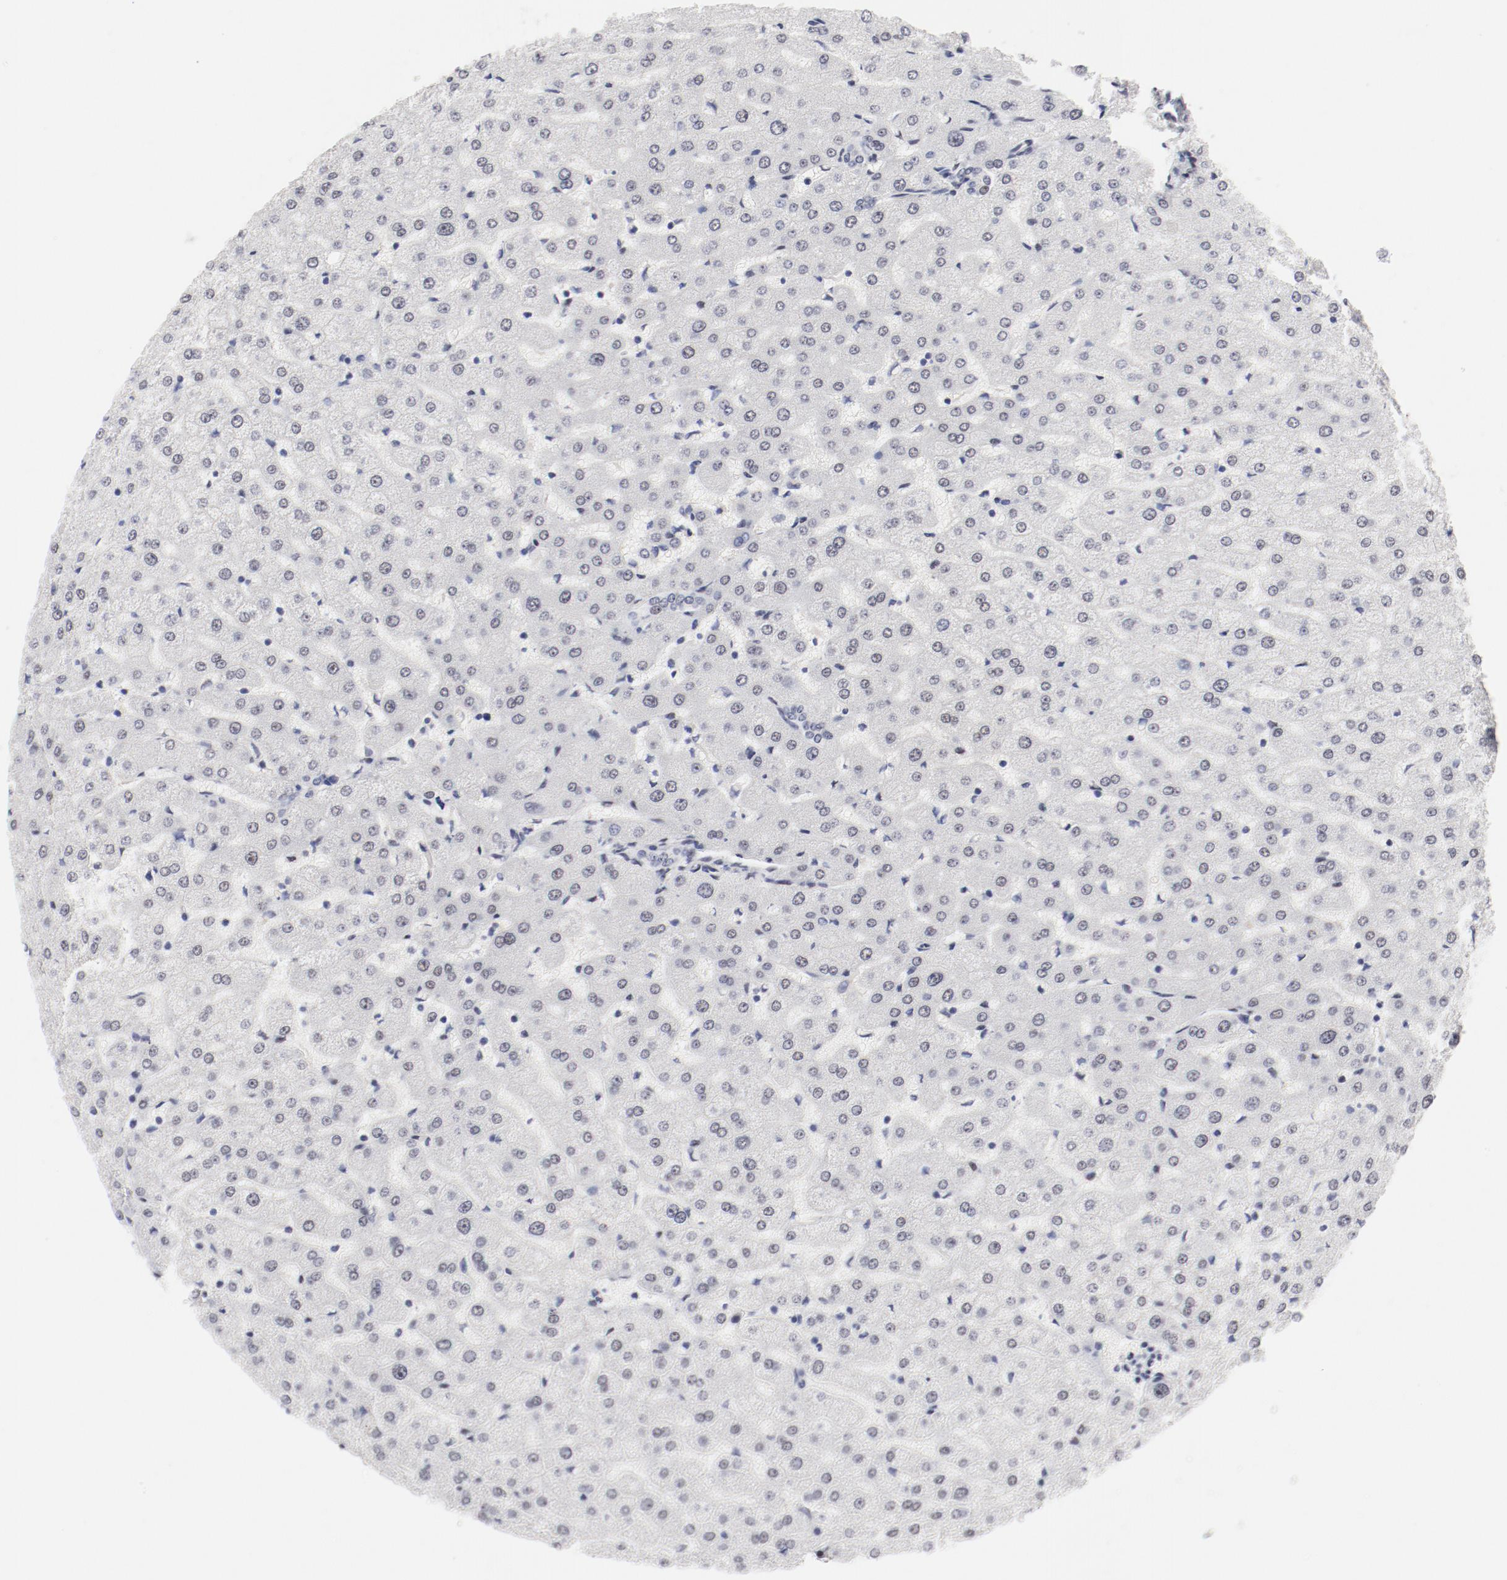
{"staining": {"intensity": "negative", "quantity": "none", "location": "none"}, "tissue": "liver", "cell_type": "Cholangiocytes", "image_type": "normal", "snomed": [{"axis": "morphology", "description": "Normal tissue, NOS"}, {"axis": "morphology", "description": "Fibrosis, NOS"}, {"axis": "topography", "description": "Liver"}], "caption": "Unremarkable liver was stained to show a protein in brown. There is no significant positivity in cholangiocytes. (DAB immunohistochemistry (IHC) visualized using brightfield microscopy, high magnification).", "gene": "FSCB", "patient": {"sex": "female", "age": 29}}